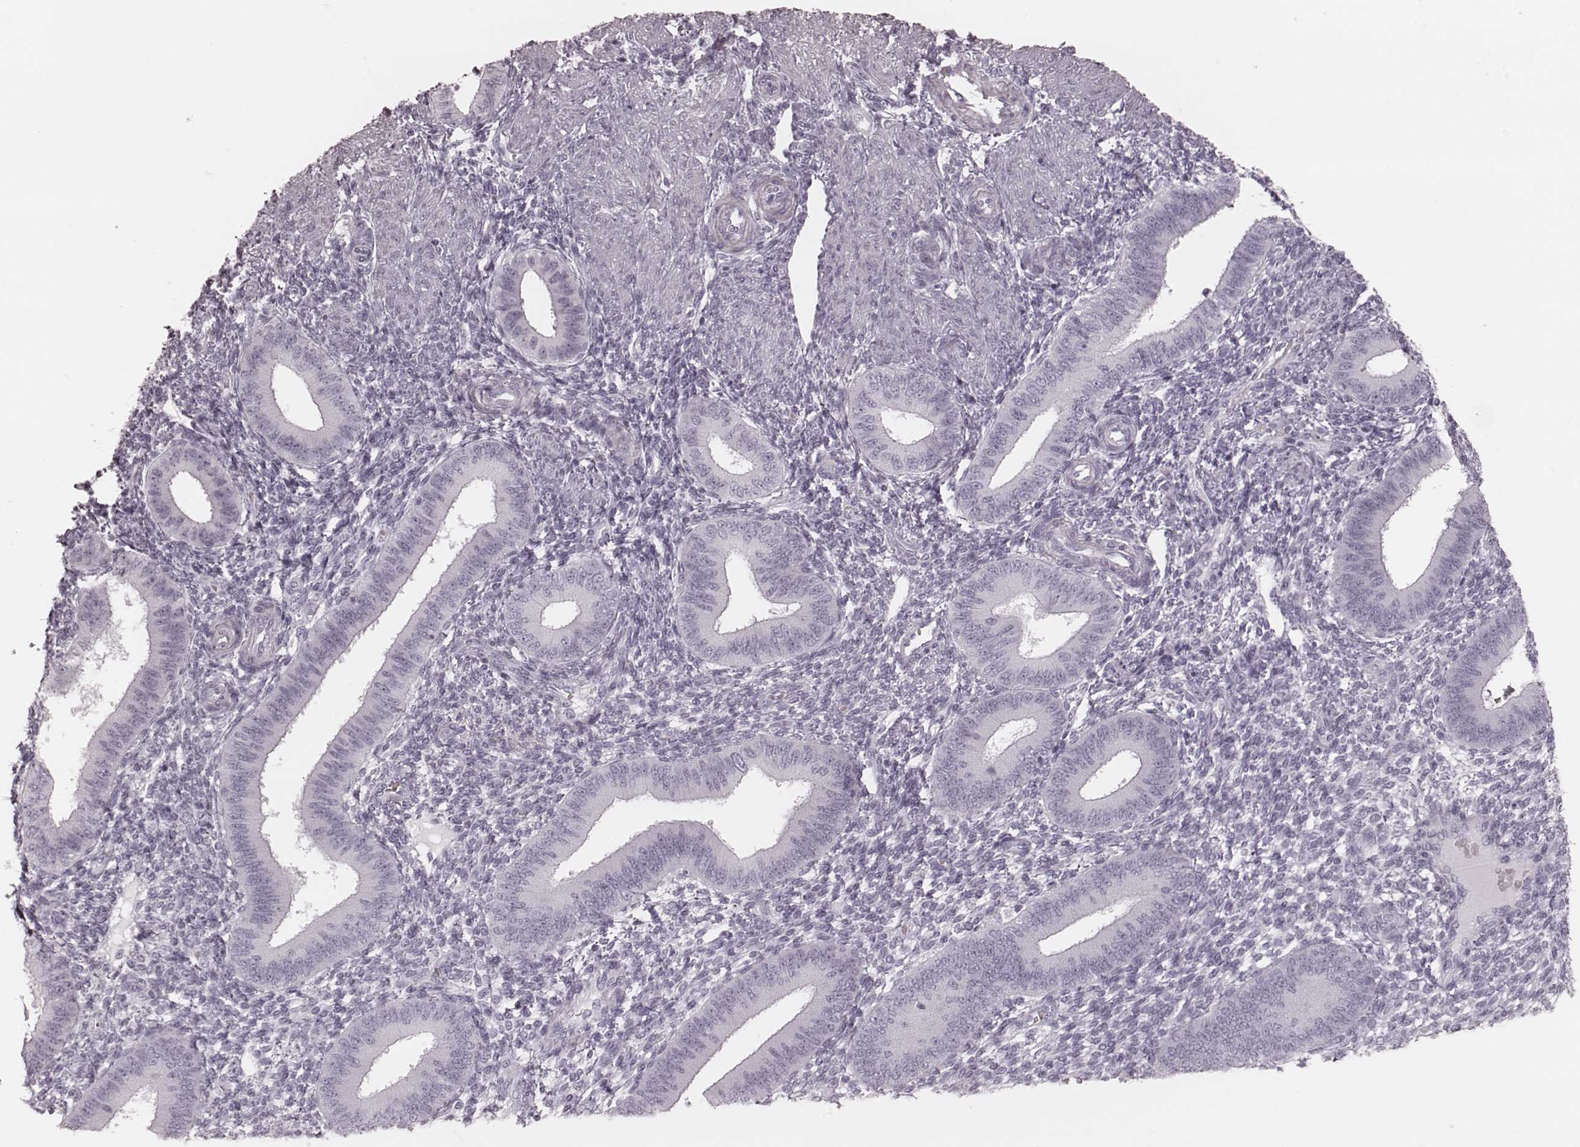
{"staining": {"intensity": "negative", "quantity": "none", "location": "none"}, "tissue": "endometrium", "cell_type": "Cells in endometrial stroma", "image_type": "normal", "snomed": [{"axis": "morphology", "description": "Normal tissue, NOS"}, {"axis": "topography", "description": "Endometrium"}], "caption": "Micrograph shows no protein positivity in cells in endometrial stroma of unremarkable endometrium.", "gene": "KRT74", "patient": {"sex": "female", "age": 39}}